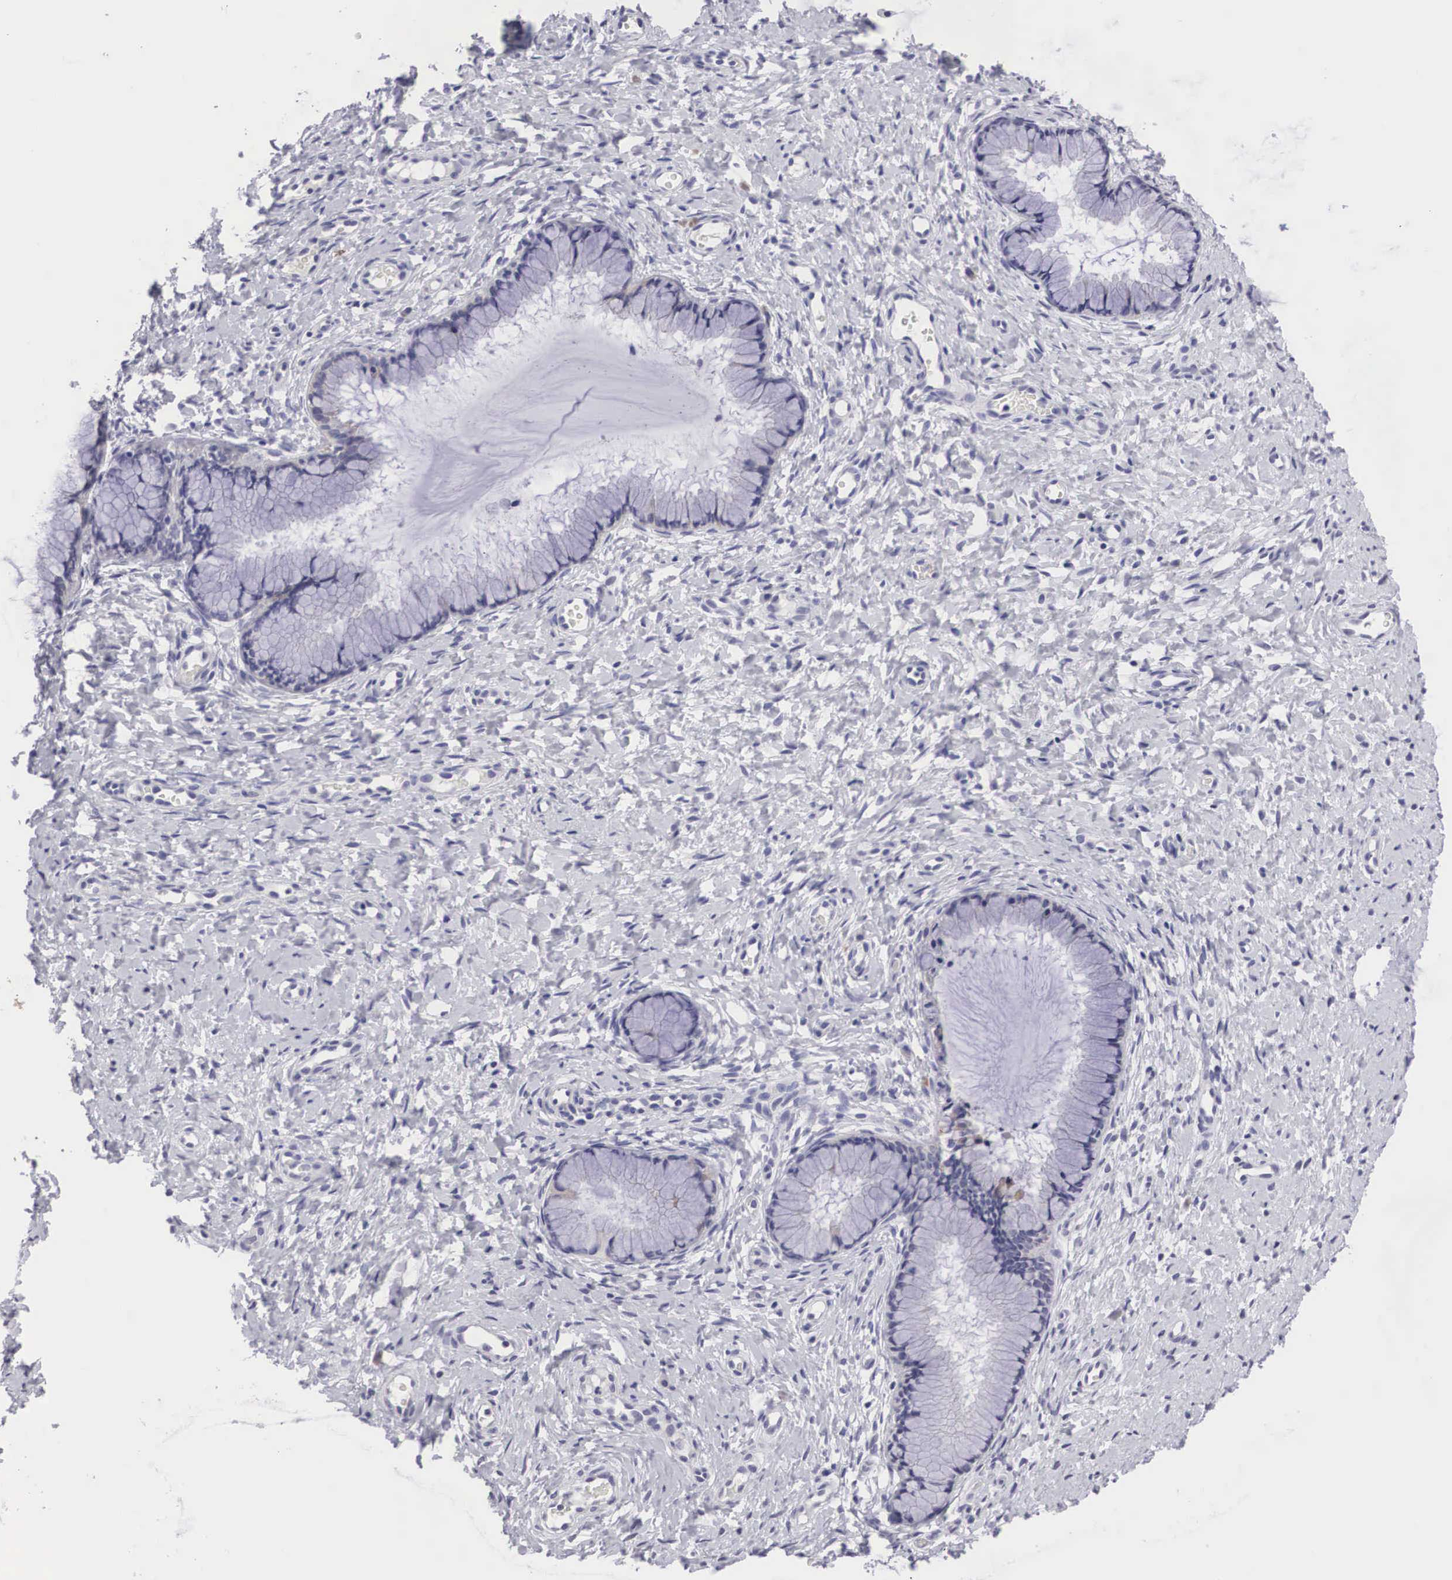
{"staining": {"intensity": "negative", "quantity": "none", "location": "none"}, "tissue": "cervix", "cell_type": "Glandular cells", "image_type": "normal", "snomed": [{"axis": "morphology", "description": "Normal tissue, NOS"}, {"axis": "topography", "description": "Cervix"}], "caption": "A micrograph of cervix stained for a protein reveals no brown staining in glandular cells. (DAB immunohistochemistry (IHC) visualized using brightfield microscopy, high magnification).", "gene": "ARMCX3", "patient": {"sex": "female", "age": 53}}